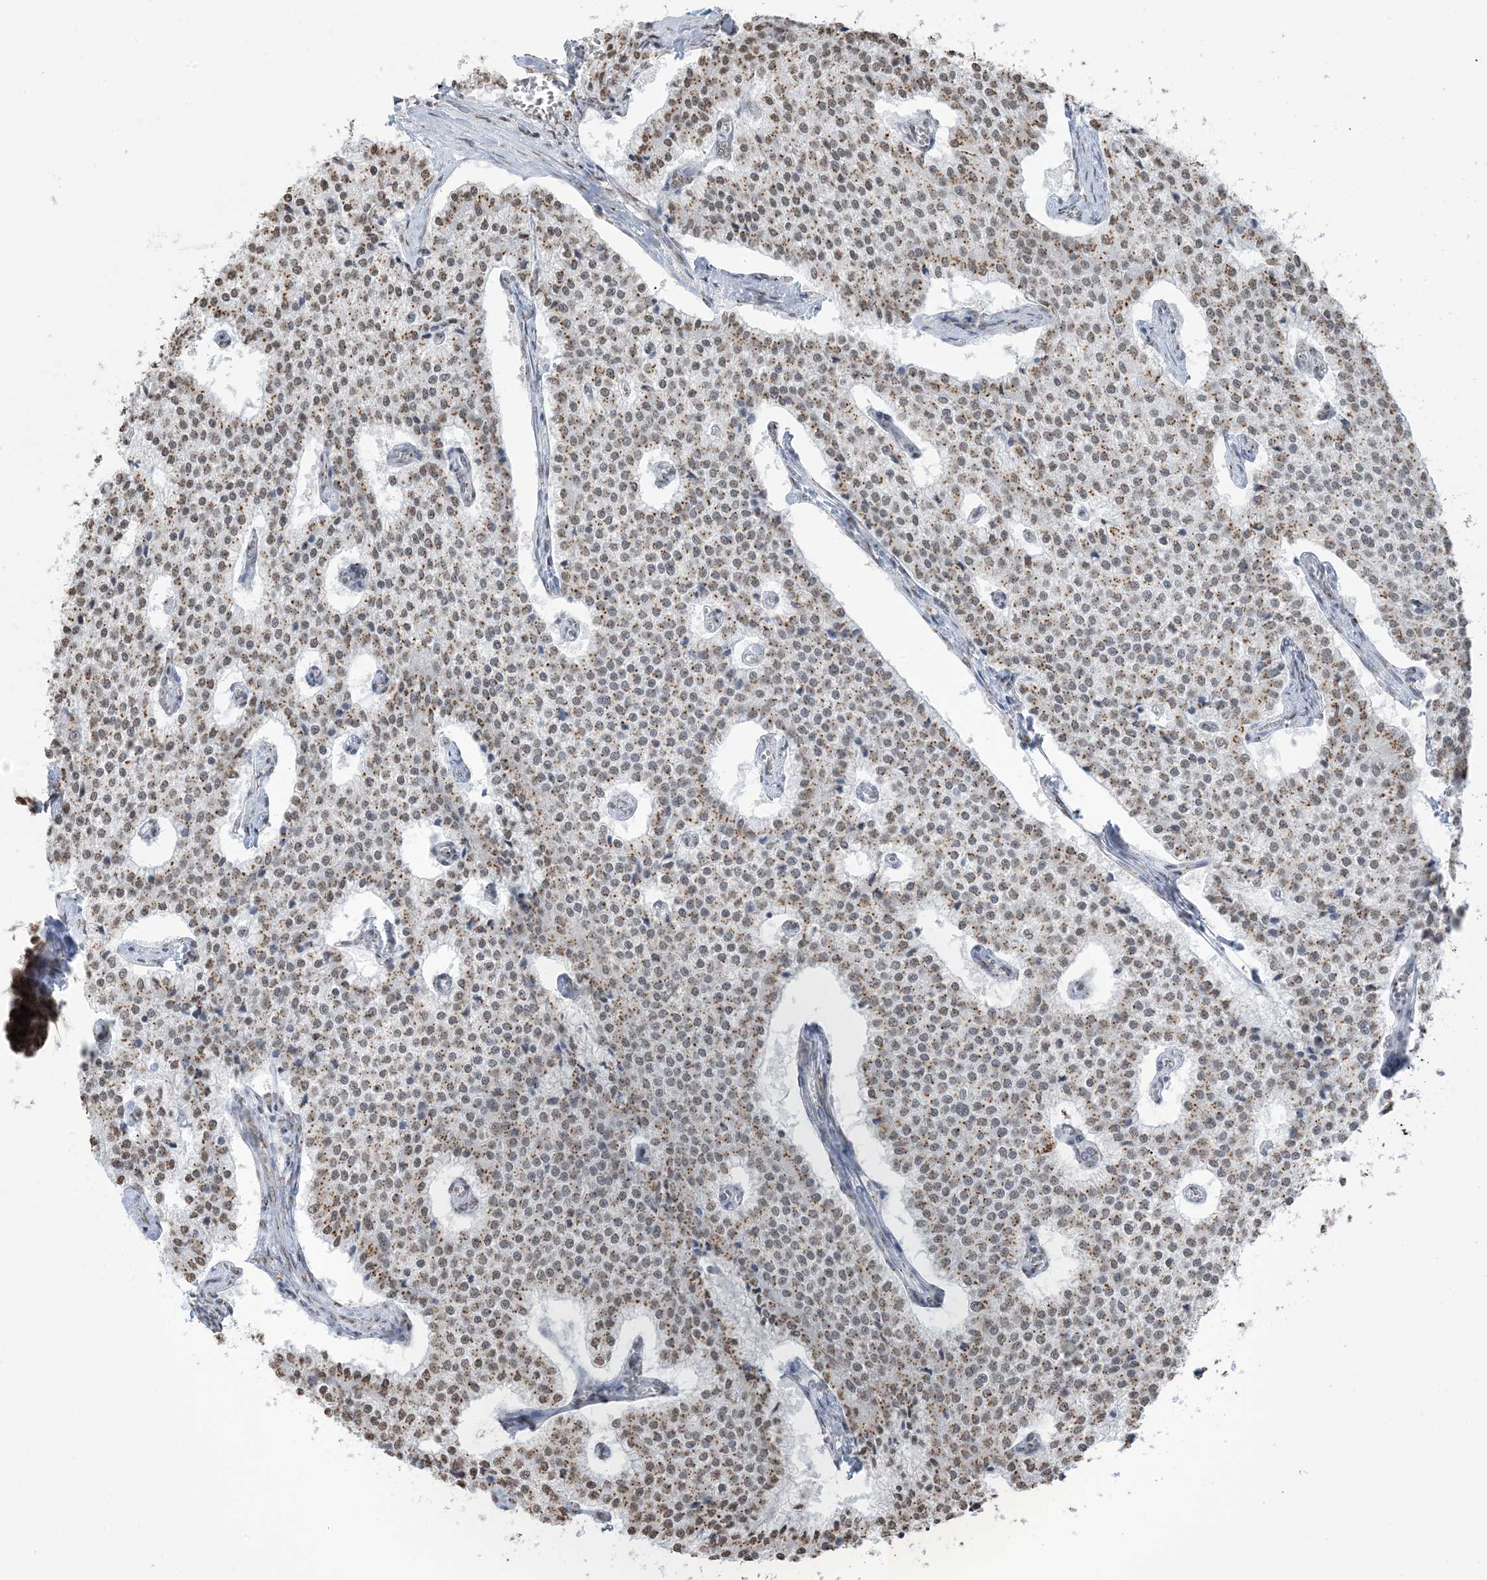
{"staining": {"intensity": "moderate", "quantity": ">75%", "location": "cytoplasmic/membranous,nuclear"}, "tissue": "carcinoid", "cell_type": "Tumor cells", "image_type": "cancer", "snomed": [{"axis": "morphology", "description": "Carcinoid, malignant, NOS"}, {"axis": "topography", "description": "Colon"}], "caption": "Immunohistochemistry (IHC) staining of carcinoid (malignant), which reveals medium levels of moderate cytoplasmic/membranous and nuclear expression in approximately >75% of tumor cells indicating moderate cytoplasmic/membranous and nuclear protein positivity. The staining was performed using DAB (brown) for protein detection and nuclei were counterstained in hematoxylin (blue).", "gene": "GPR107", "patient": {"sex": "female", "age": 52}}